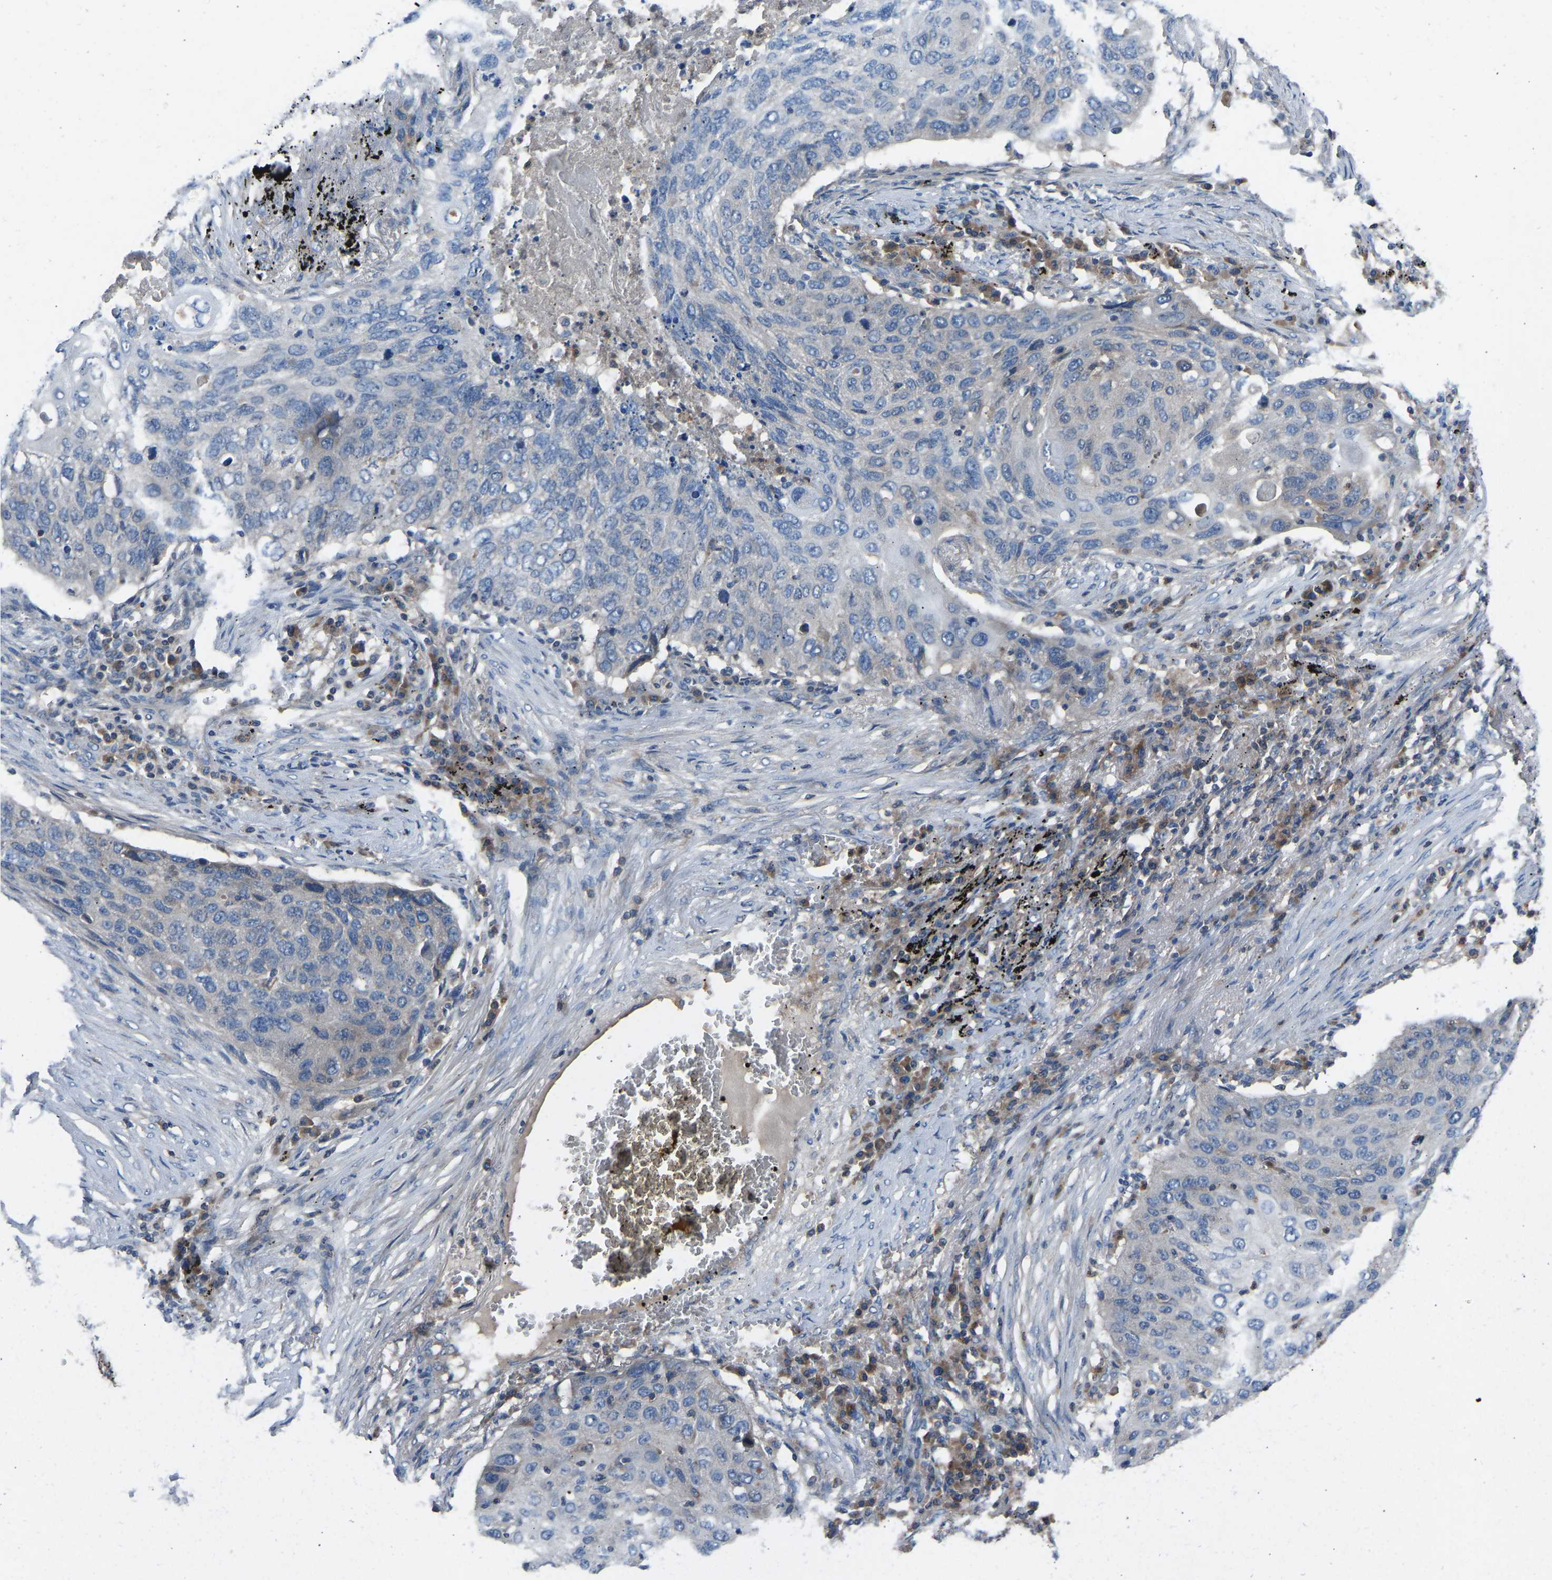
{"staining": {"intensity": "negative", "quantity": "none", "location": "none"}, "tissue": "lung cancer", "cell_type": "Tumor cells", "image_type": "cancer", "snomed": [{"axis": "morphology", "description": "Squamous cell carcinoma, NOS"}, {"axis": "topography", "description": "Lung"}], "caption": "An image of human lung cancer (squamous cell carcinoma) is negative for staining in tumor cells.", "gene": "GRK6", "patient": {"sex": "female", "age": 63}}